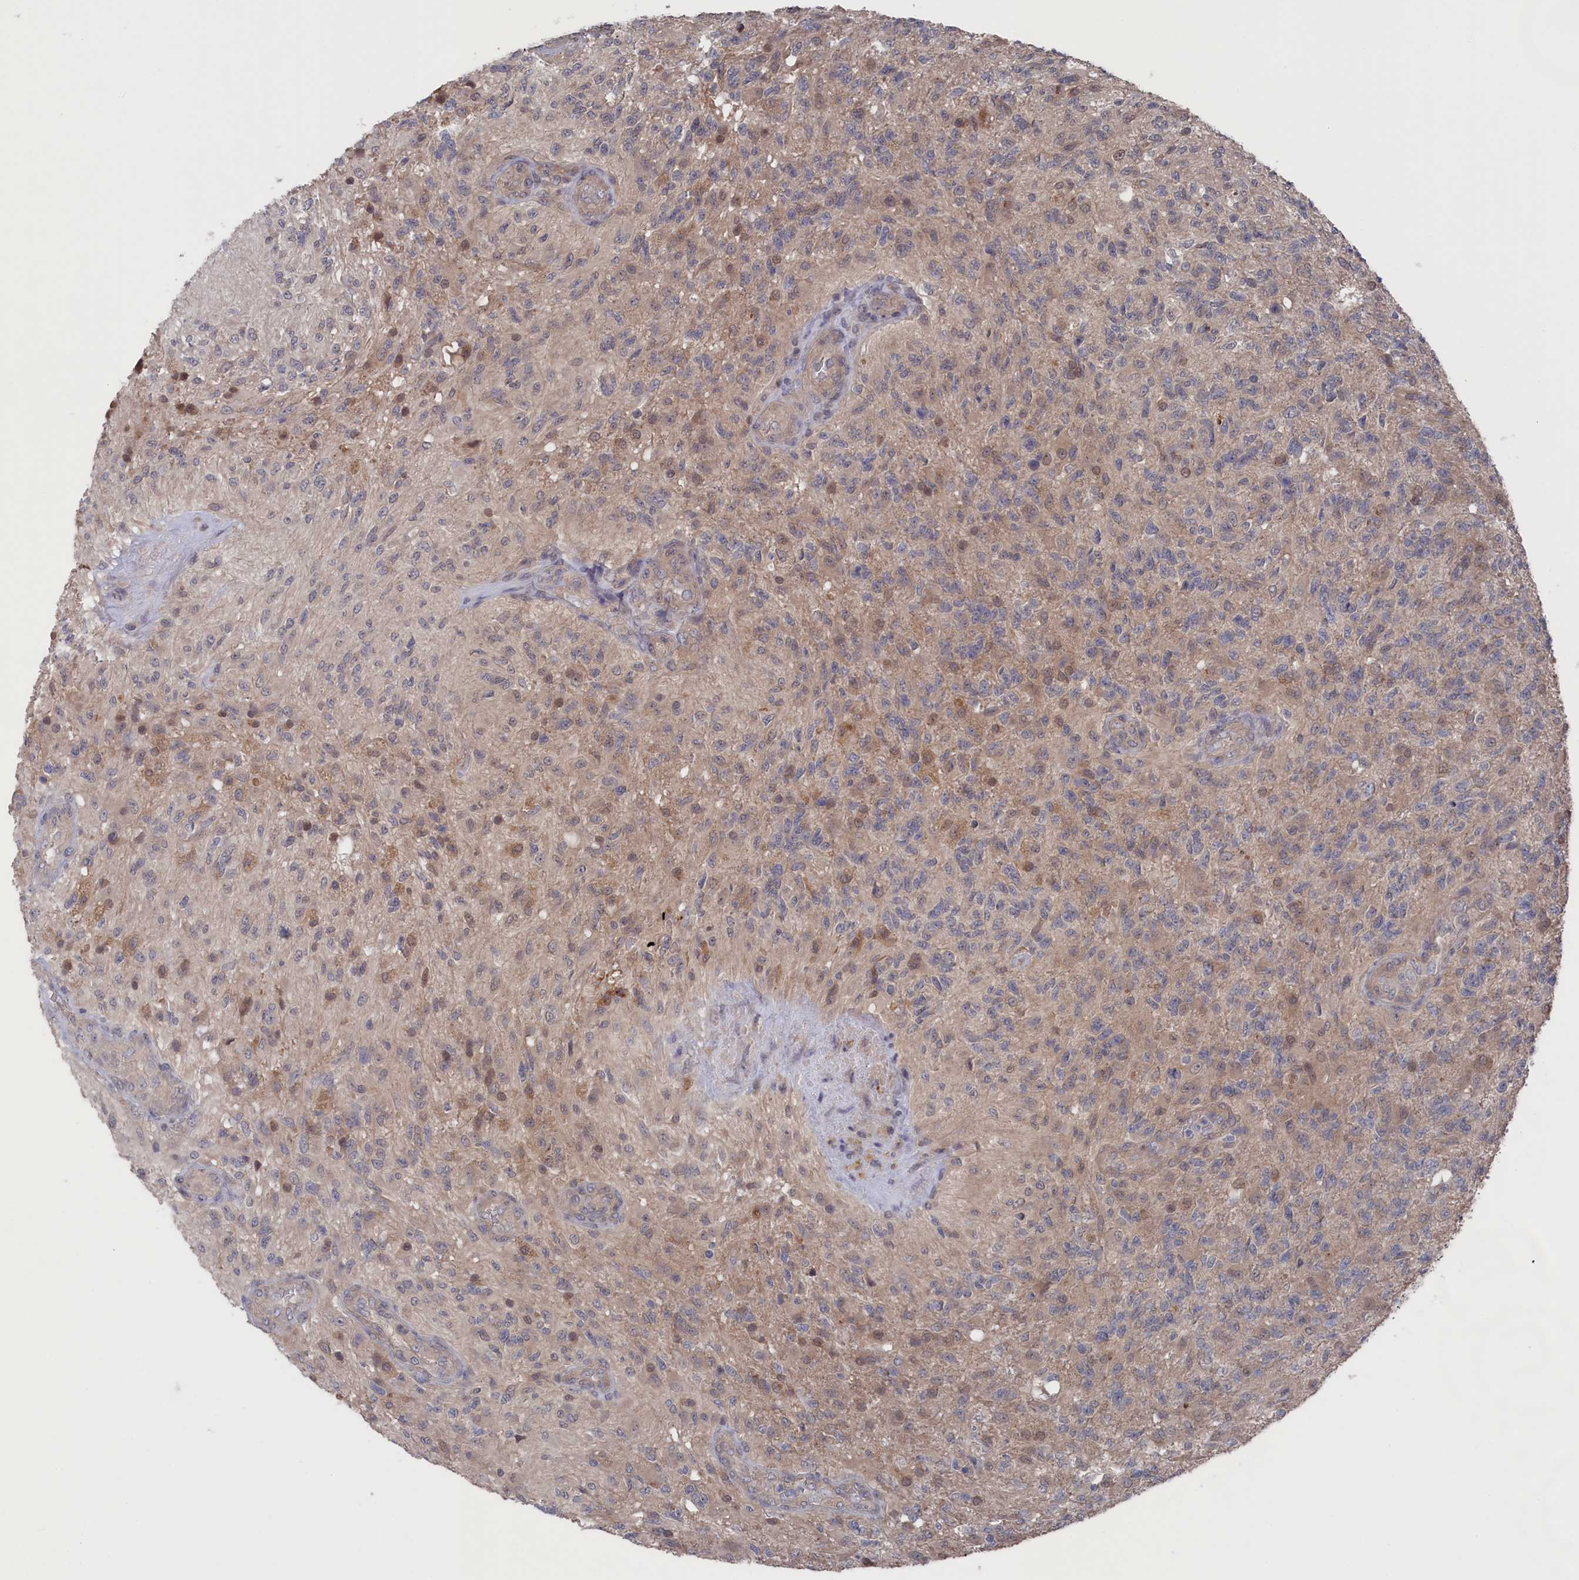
{"staining": {"intensity": "negative", "quantity": "none", "location": "none"}, "tissue": "glioma", "cell_type": "Tumor cells", "image_type": "cancer", "snomed": [{"axis": "morphology", "description": "Glioma, malignant, High grade"}, {"axis": "topography", "description": "Brain"}], "caption": "Immunohistochemistry of human glioma shows no positivity in tumor cells.", "gene": "NUTF2", "patient": {"sex": "male", "age": 56}}